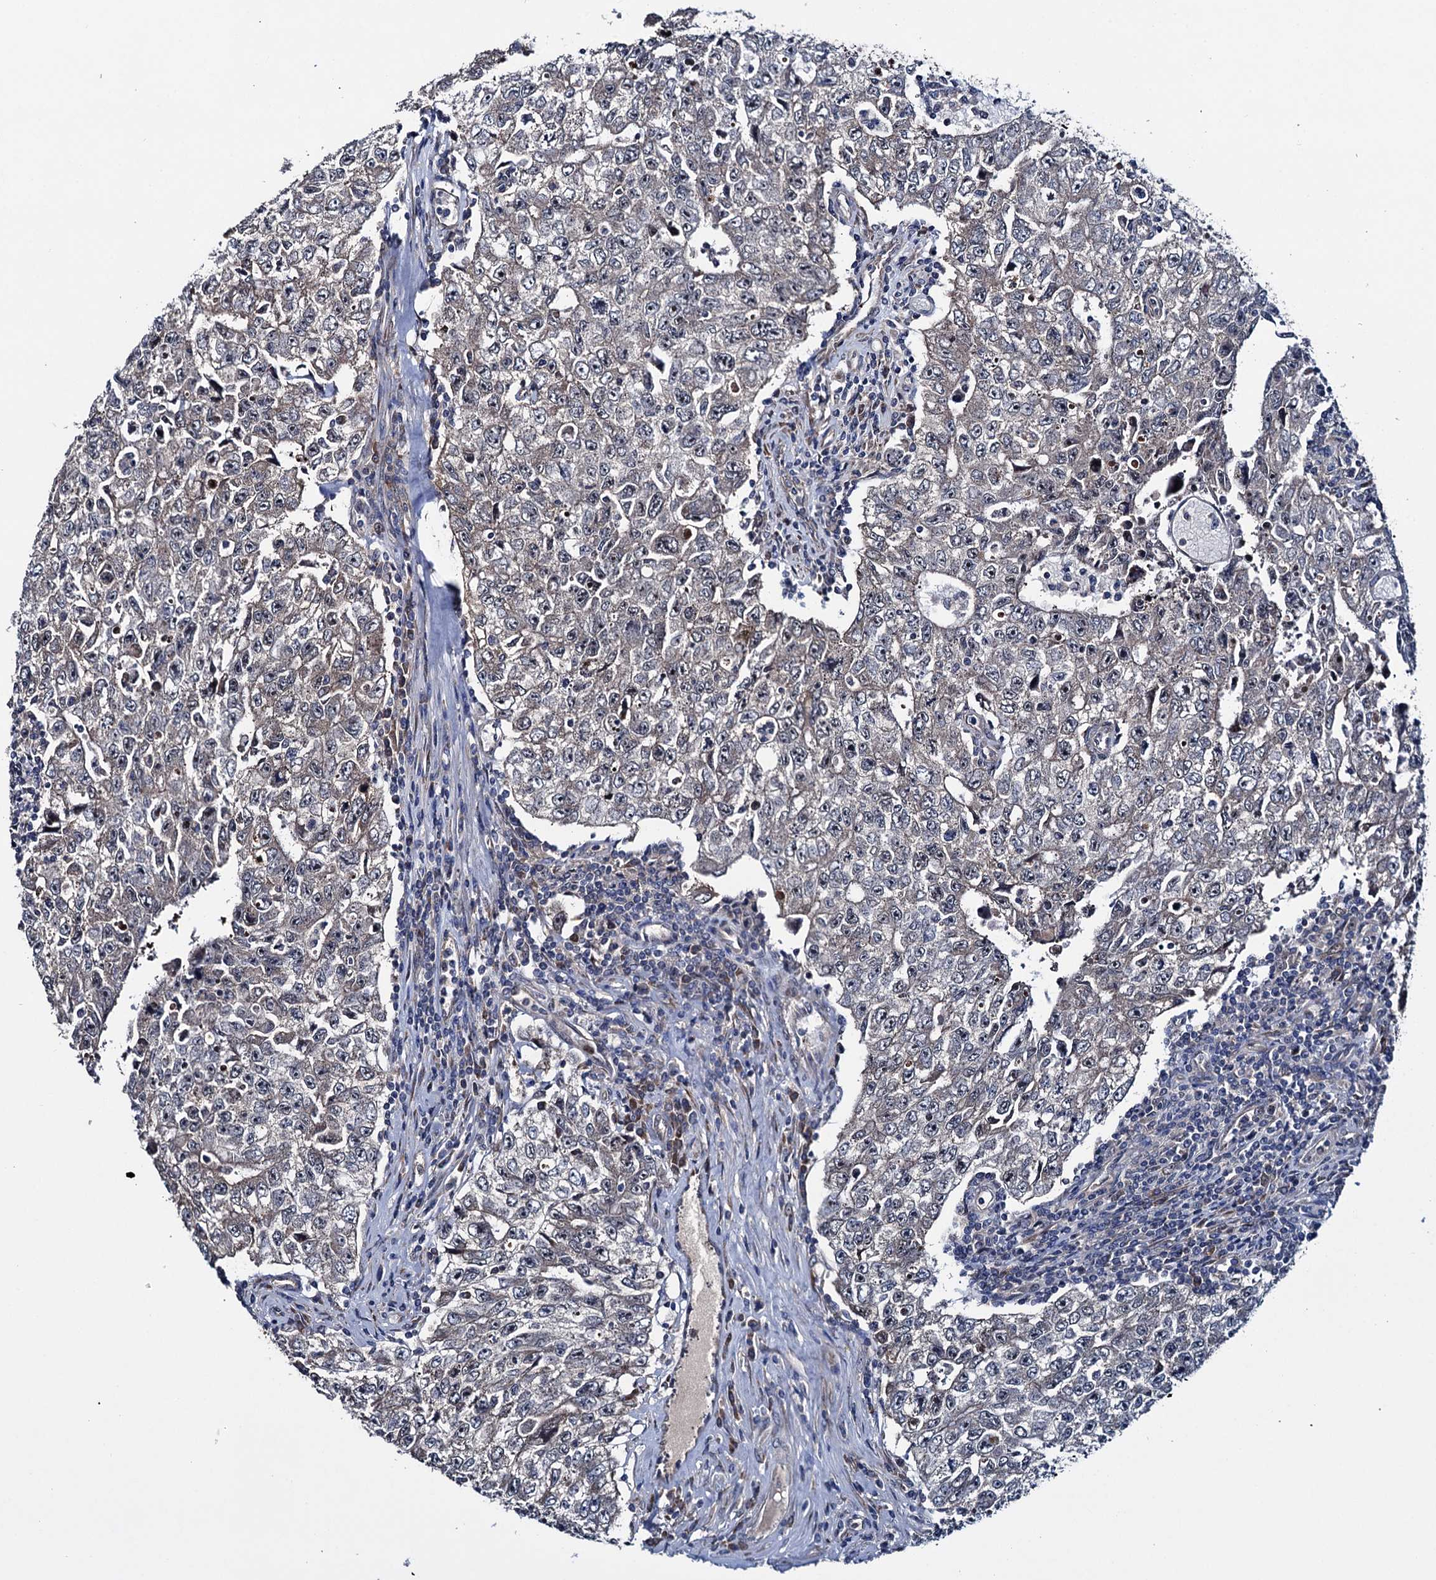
{"staining": {"intensity": "negative", "quantity": "none", "location": "none"}, "tissue": "testis cancer", "cell_type": "Tumor cells", "image_type": "cancer", "snomed": [{"axis": "morphology", "description": "Carcinoma, Embryonal, NOS"}, {"axis": "topography", "description": "Testis"}], "caption": "This photomicrograph is of embryonal carcinoma (testis) stained with immunohistochemistry to label a protein in brown with the nuclei are counter-stained blue. There is no expression in tumor cells. The staining is performed using DAB brown chromogen with nuclei counter-stained in using hematoxylin.", "gene": "EYA4", "patient": {"sex": "male", "age": 17}}